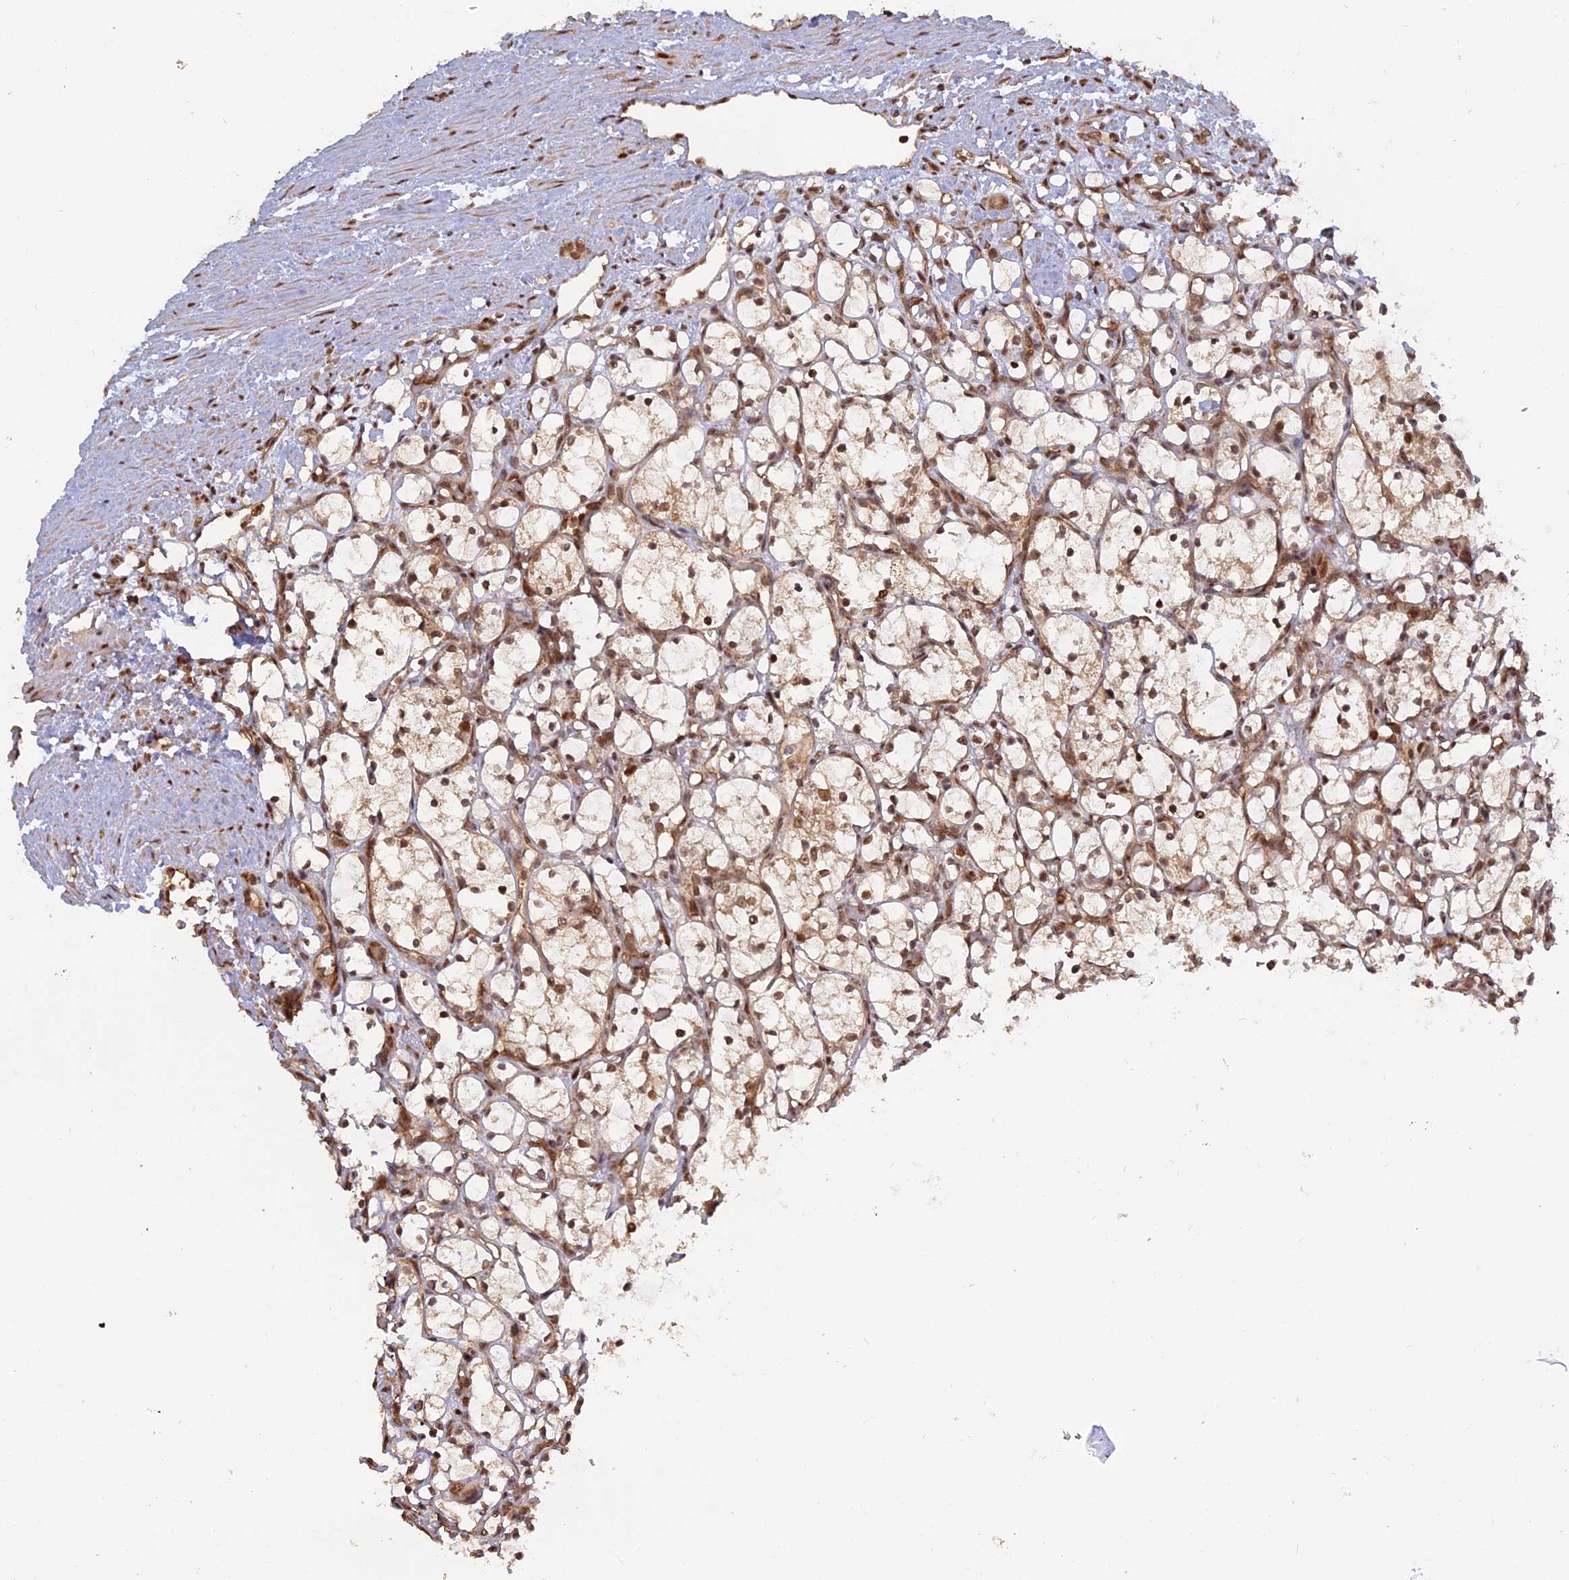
{"staining": {"intensity": "moderate", "quantity": ">75%", "location": "cytoplasmic/membranous,nuclear"}, "tissue": "renal cancer", "cell_type": "Tumor cells", "image_type": "cancer", "snomed": [{"axis": "morphology", "description": "Adenocarcinoma, NOS"}, {"axis": "topography", "description": "Kidney"}], "caption": "There is medium levels of moderate cytoplasmic/membranous and nuclear expression in tumor cells of adenocarcinoma (renal), as demonstrated by immunohistochemical staining (brown color).", "gene": "PKIG", "patient": {"sex": "female", "age": 69}}